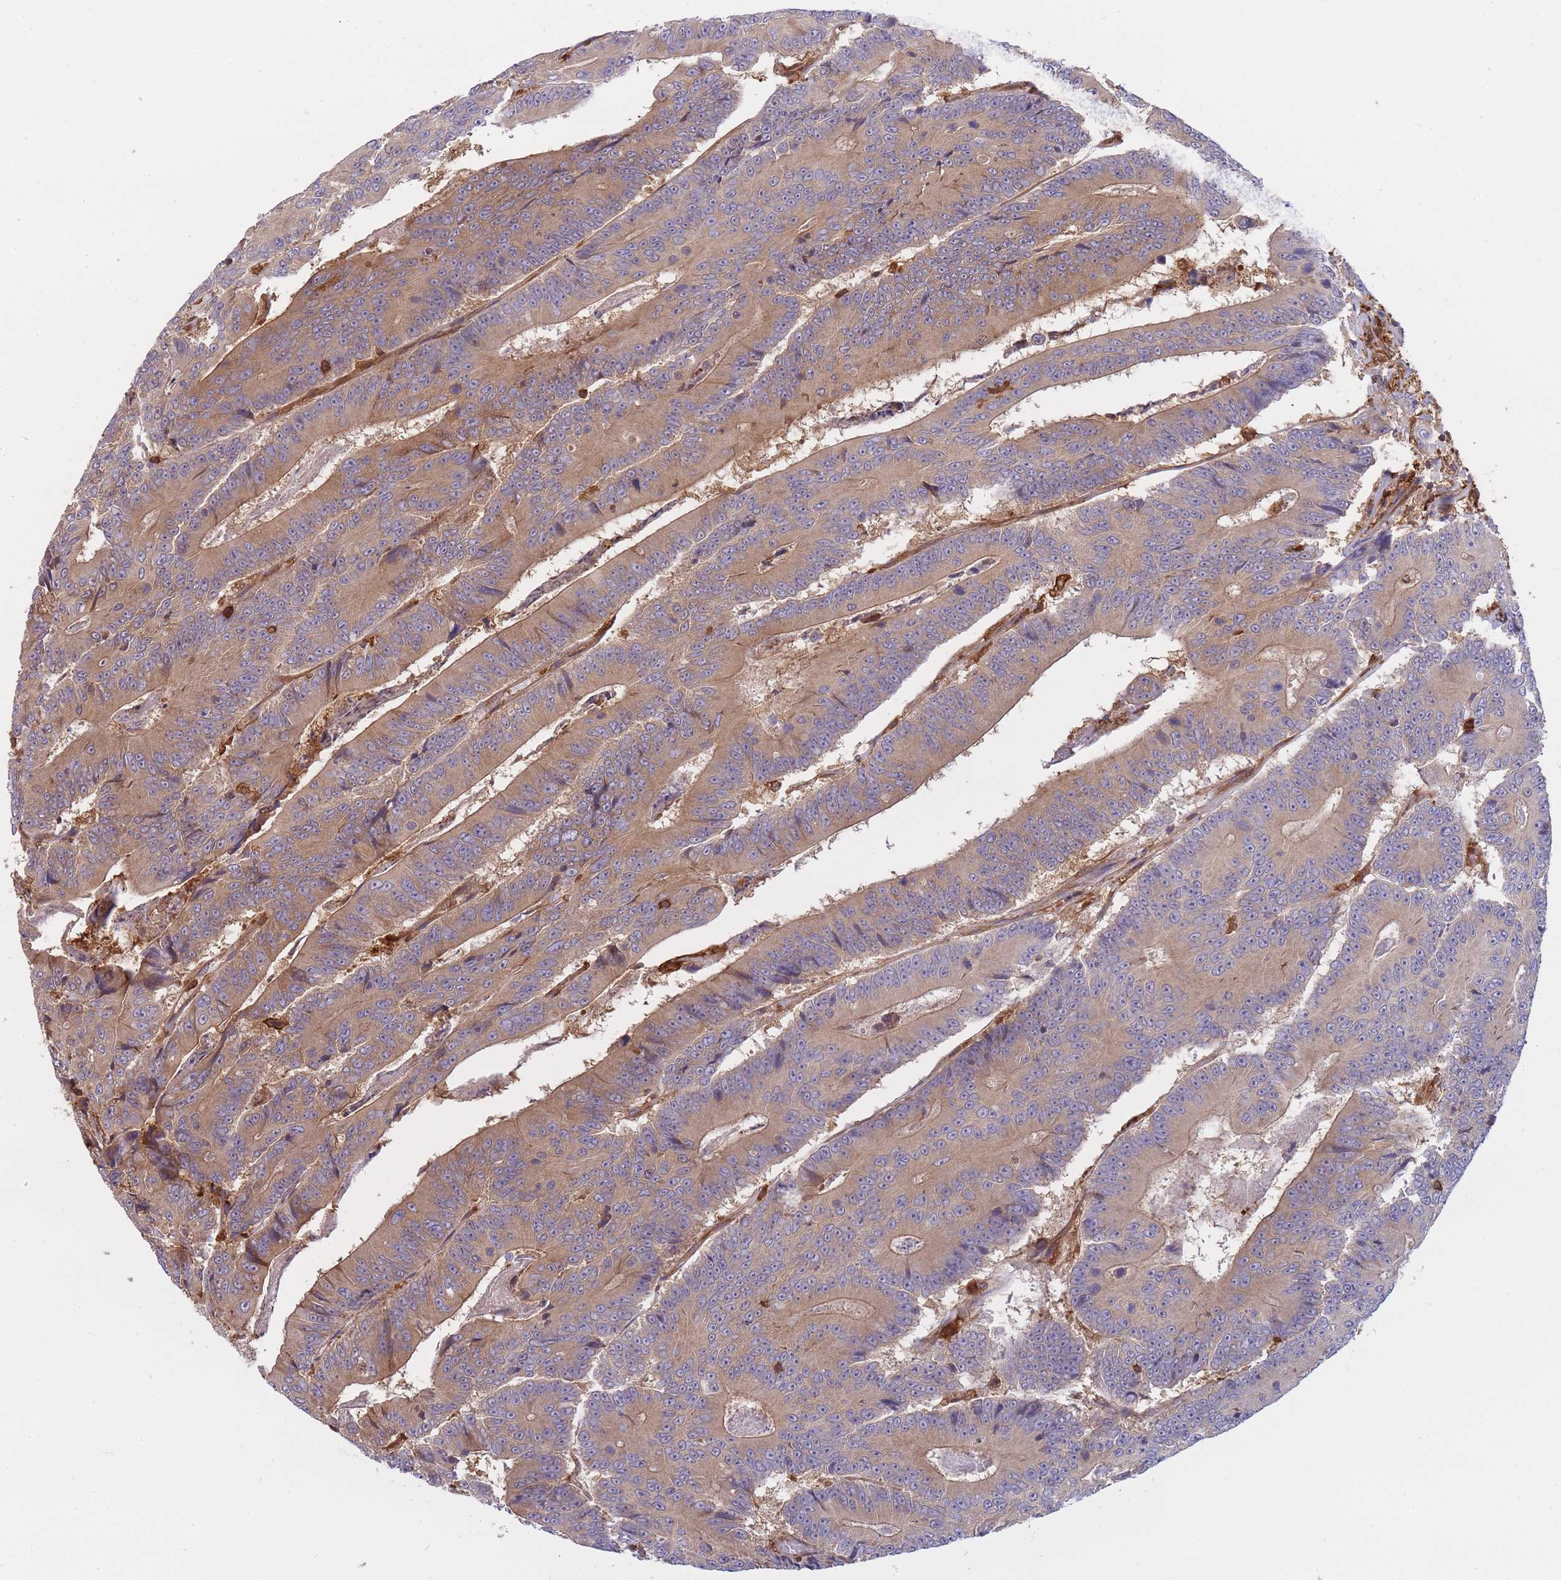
{"staining": {"intensity": "moderate", "quantity": ">75%", "location": "cytoplasmic/membranous"}, "tissue": "colorectal cancer", "cell_type": "Tumor cells", "image_type": "cancer", "snomed": [{"axis": "morphology", "description": "Adenocarcinoma, NOS"}, {"axis": "topography", "description": "Colon"}], "caption": "Human colorectal cancer (adenocarcinoma) stained for a protein (brown) reveals moderate cytoplasmic/membranous positive staining in approximately >75% of tumor cells.", "gene": "SLC4A9", "patient": {"sex": "male", "age": 83}}